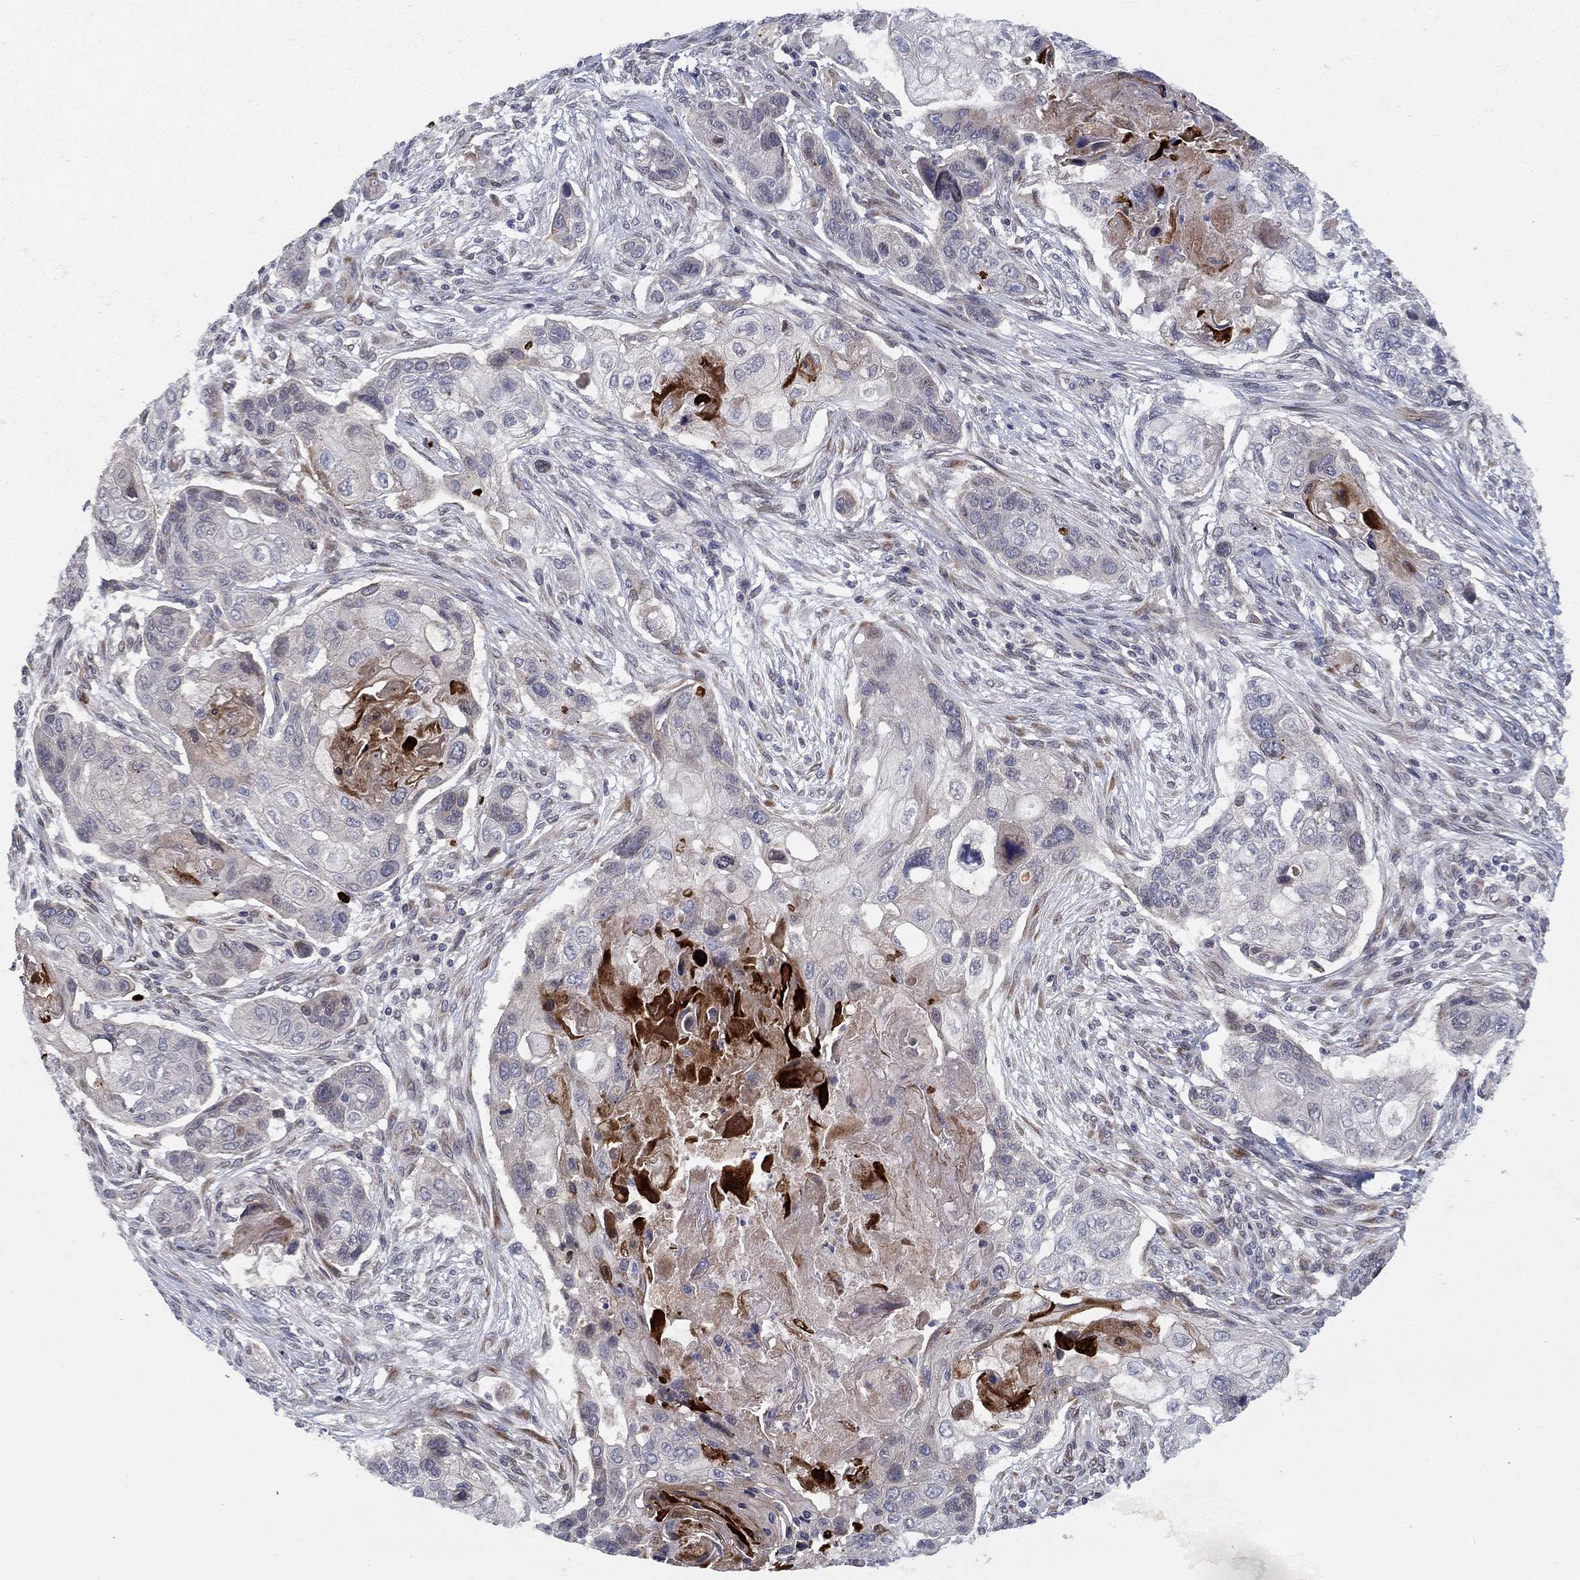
{"staining": {"intensity": "negative", "quantity": "none", "location": "none"}, "tissue": "lung cancer", "cell_type": "Tumor cells", "image_type": "cancer", "snomed": [{"axis": "morphology", "description": "Normal tissue, NOS"}, {"axis": "morphology", "description": "Squamous cell carcinoma, NOS"}, {"axis": "topography", "description": "Bronchus"}, {"axis": "topography", "description": "Lung"}], "caption": "IHC micrograph of neoplastic tissue: lung cancer (squamous cell carcinoma) stained with DAB (3,3'-diaminobenzidine) displays no significant protein staining in tumor cells.", "gene": "CETN3", "patient": {"sex": "male", "age": 69}}